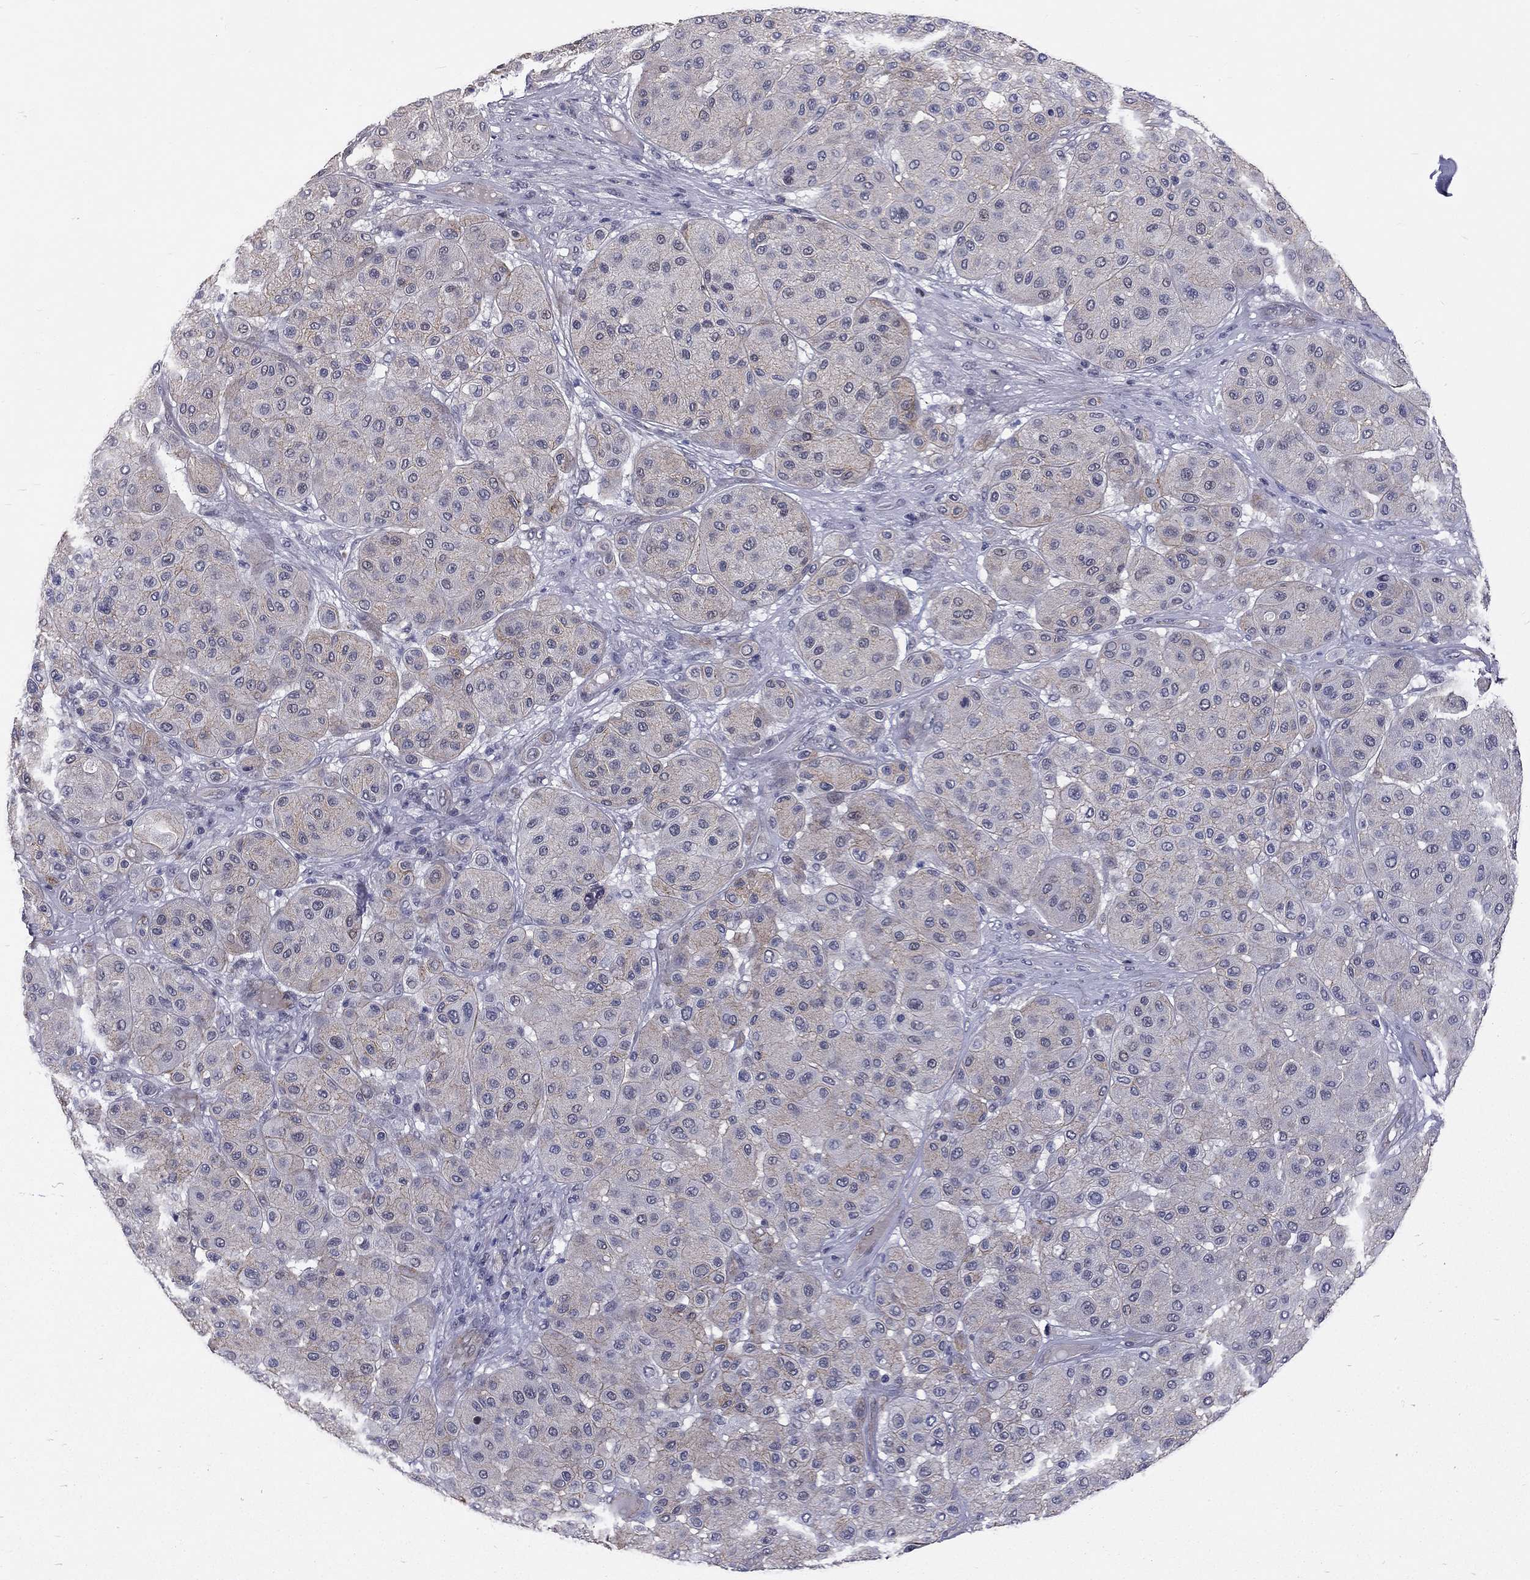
{"staining": {"intensity": "weak", "quantity": "<25%", "location": "cytoplasmic/membranous"}, "tissue": "melanoma", "cell_type": "Tumor cells", "image_type": "cancer", "snomed": [{"axis": "morphology", "description": "Malignant melanoma, Metastatic site"}, {"axis": "topography", "description": "Smooth muscle"}], "caption": "A micrograph of malignant melanoma (metastatic site) stained for a protein reveals no brown staining in tumor cells.", "gene": "GJB4", "patient": {"sex": "male", "age": 41}}